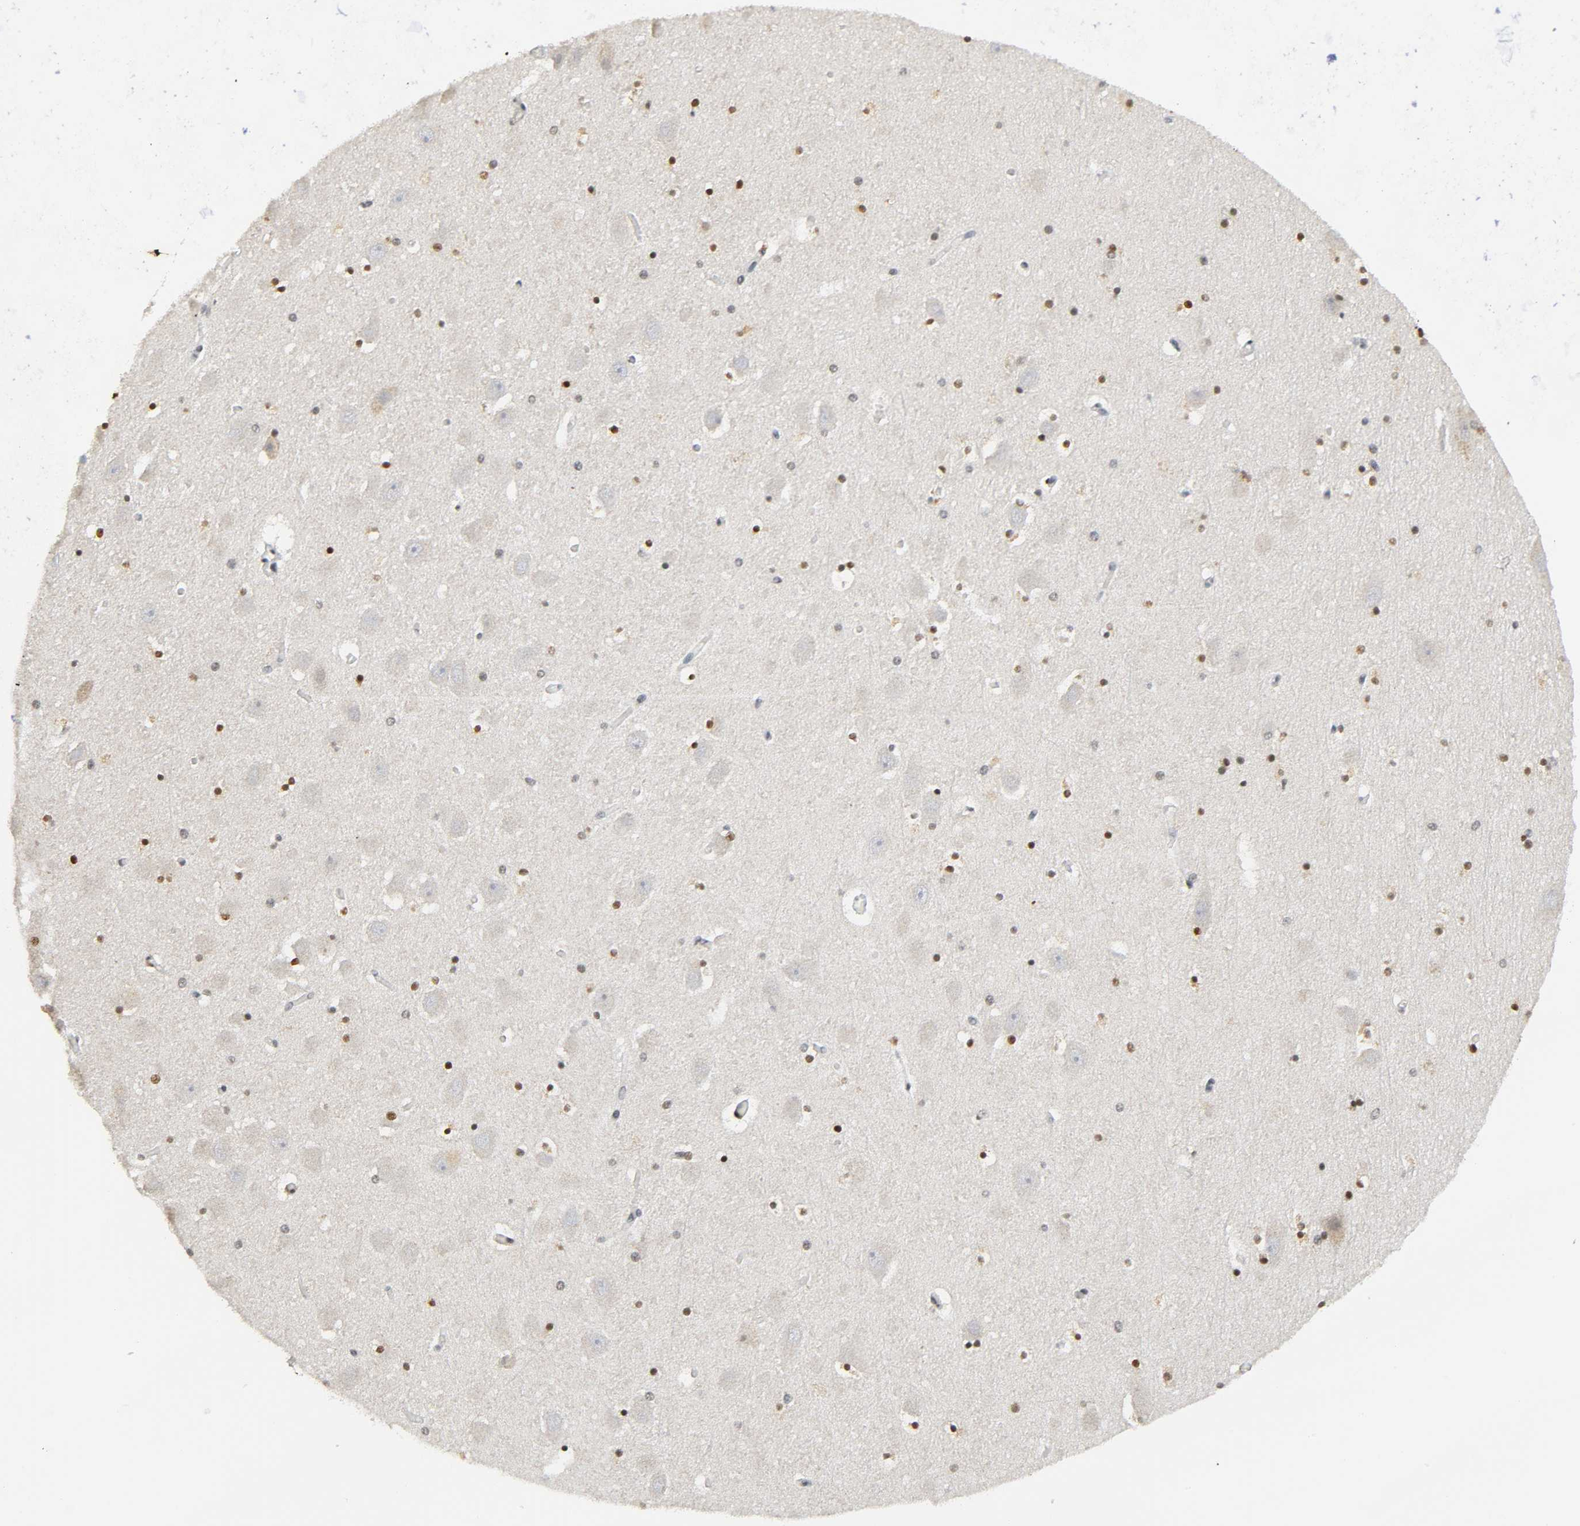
{"staining": {"intensity": "moderate", "quantity": "25%-75%", "location": "nuclear"}, "tissue": "hippocampus", "cell_type": "Glial cells", "image_type": "normal", "snomed": [{"axis": "morphology", "description": "Normal tissue, NOS"}, {"axis": "topography", "description": "Hippocampus"}], "caption": "Immunohistochemical staining of benign hippocampus exhibits moderate nuclear protein positivity in about 25%-75% of glial cells.", "gene": "KAT2B", "patient": {"sex": "male", "age": 45}}